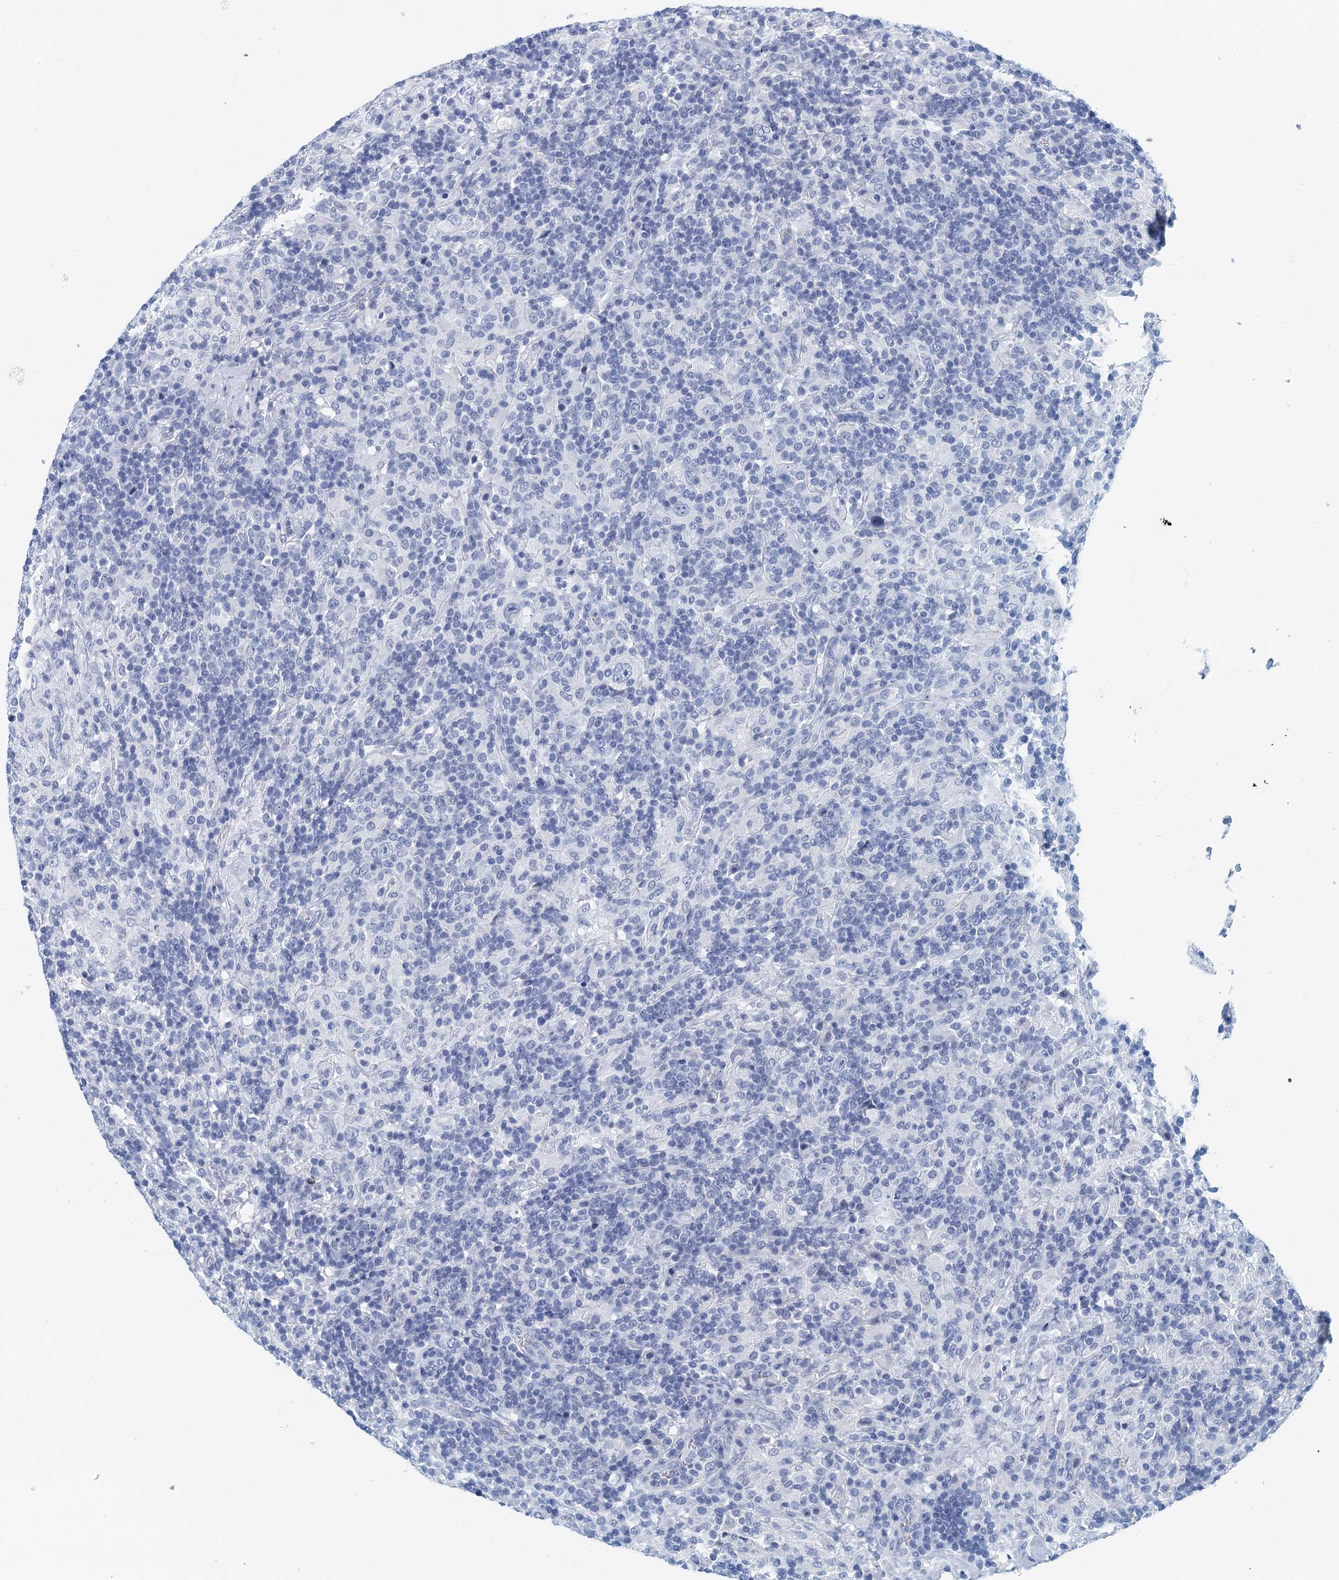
{"staining": {"intensity": "negative", "quantity": "none", "location": "none"}, "tissue": "lymphoma", "cell_type": "Tumor cells", "image_type": "cancer", "snomed": [{"axis": "morphology", "description": "Hodgkin's disease, NOS"}, {"axis": "topography", "description": "Lymph node"}], "caption": "Human Hodgkin's disease stained for a protein using immunohistochemistry displays no staining in tumor cells.", "gene": "CYP51A1", "patient": {"sex": "male", "age": 70}}